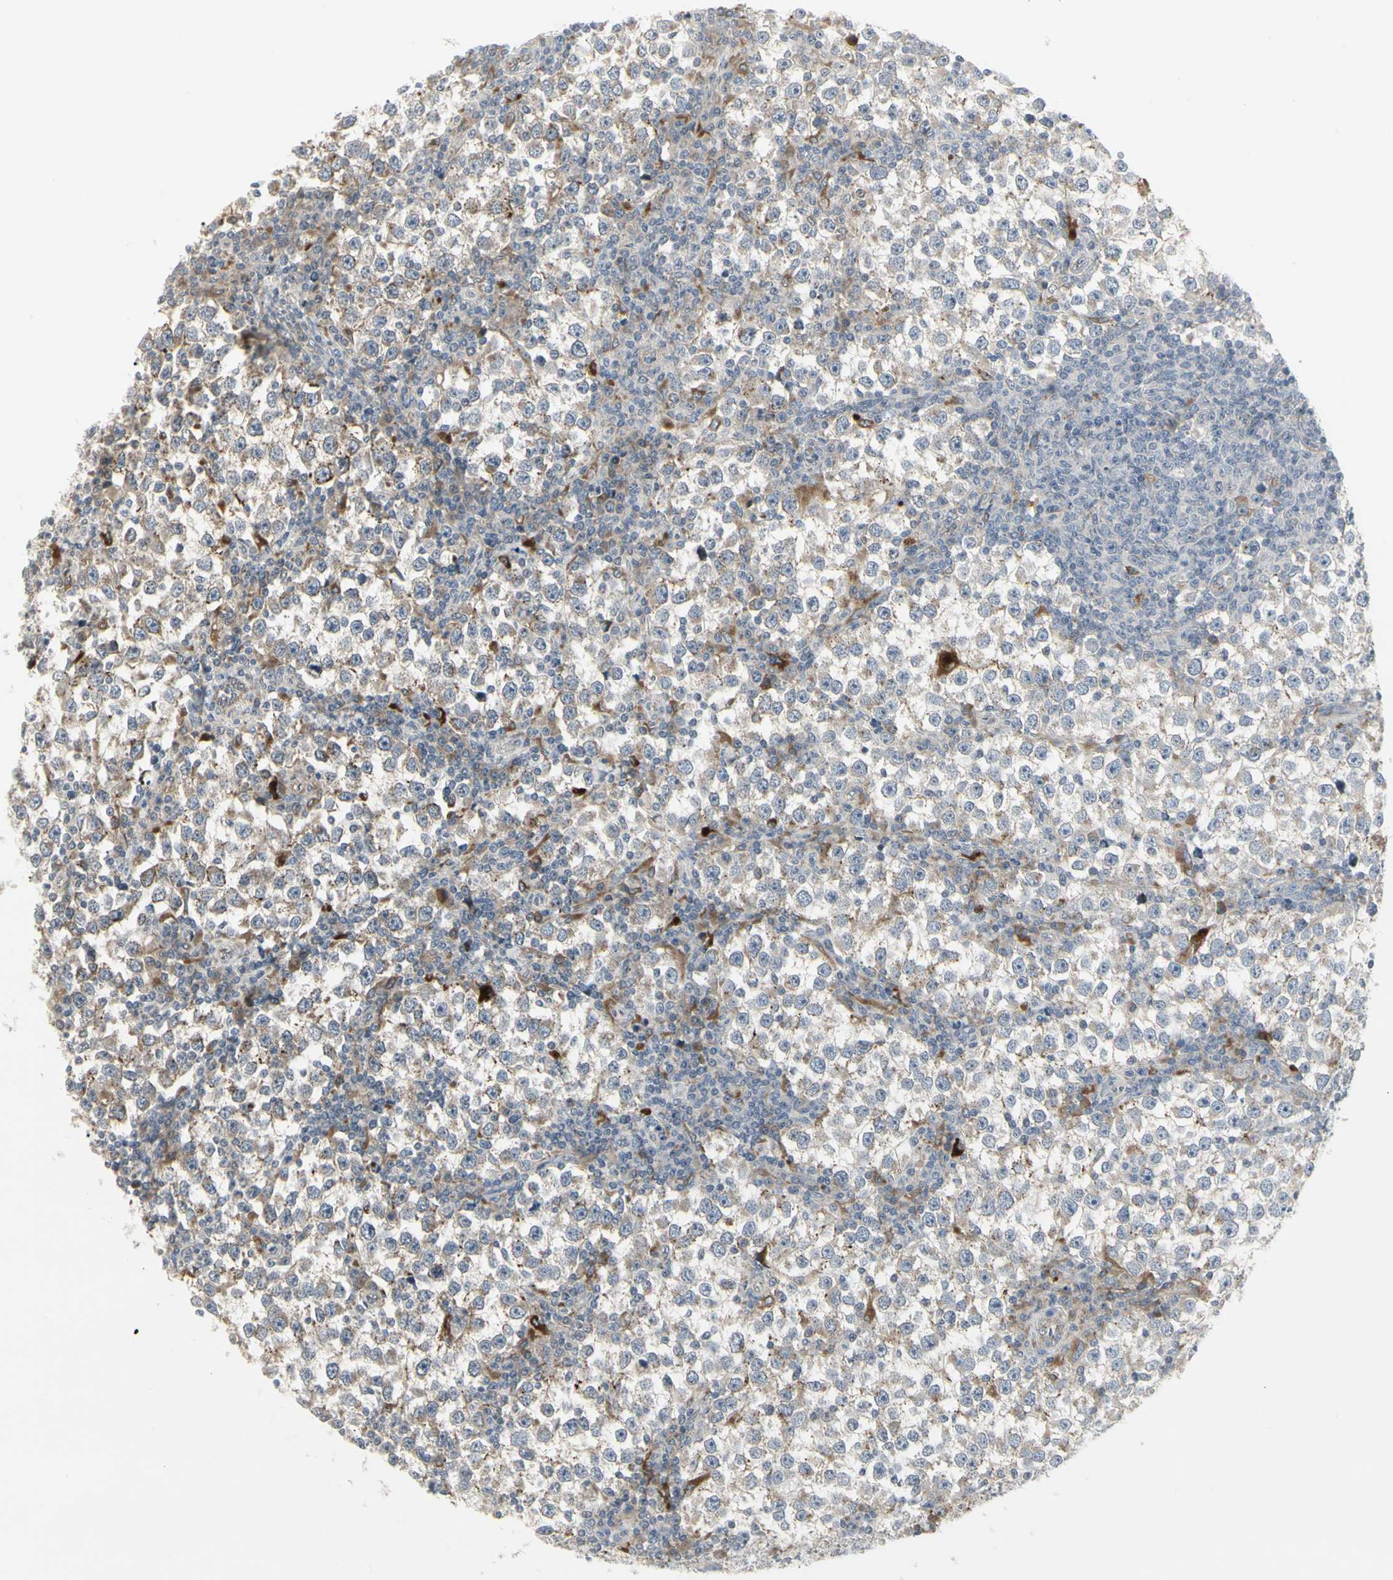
{"staining": {"intensity": "weak", "quantity": "25%-75%", "location": "cytoplasmic/membranous"}, "tissue": "testis cancer", "cell_type": "Tumor cells", "image_type": "cancer", "snomed": [{"axis": "morphology", "description": "Seminoma, NOS"}, {"axis": "topography", "description": "Testis"}], "caption": "This micrograph exhibits immunohistochemistry staining of seminoma (testis), with low weak cytoplasmic/membranous positivity in about 25%-75% of tumor cells.", "gene": "GRN", "patient": {"sex": "male", "age": 65}}